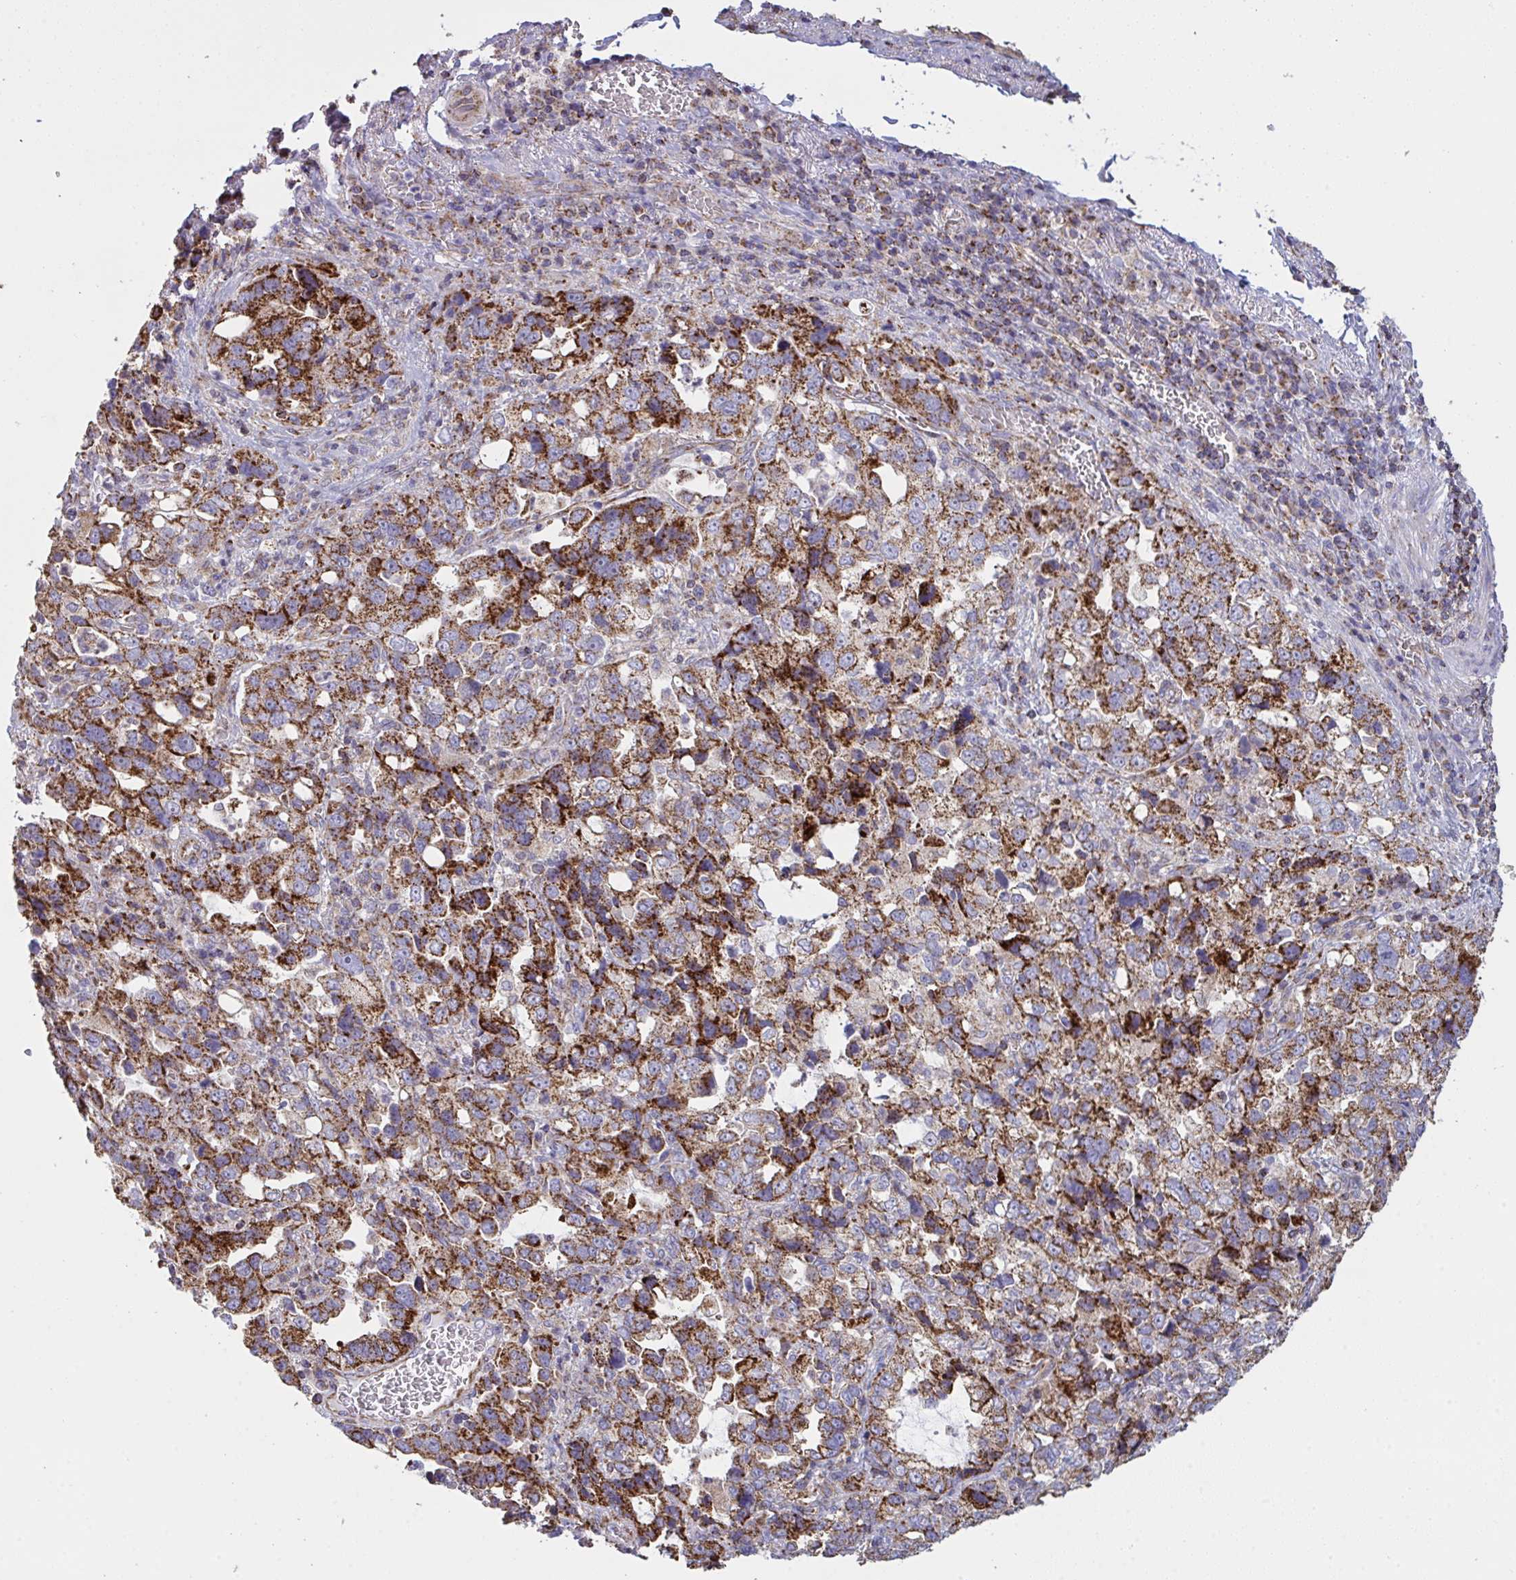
{"staining": {"intensity": "strong", "quantity": ">75%", "location": "cytoplasmic/membranous"}, "tissue": "stomach cancer", "cell_type": "Tumor cells", "image_type": "cancer", "snomed": [{"axis": "morphology", "description": "Adenocarcinoma, NOS"}, {"axis": "topography", "description": "Stomach, upper"}], "caption": "Brown immunohistochemical staining in human adenocarcinoma (stomach) demonstrates strong cytoplasmic/membranous expression in about >75% of tumor cells.", "gene": "MICOS10", "patient": {"sex": "female", "age": 81}}